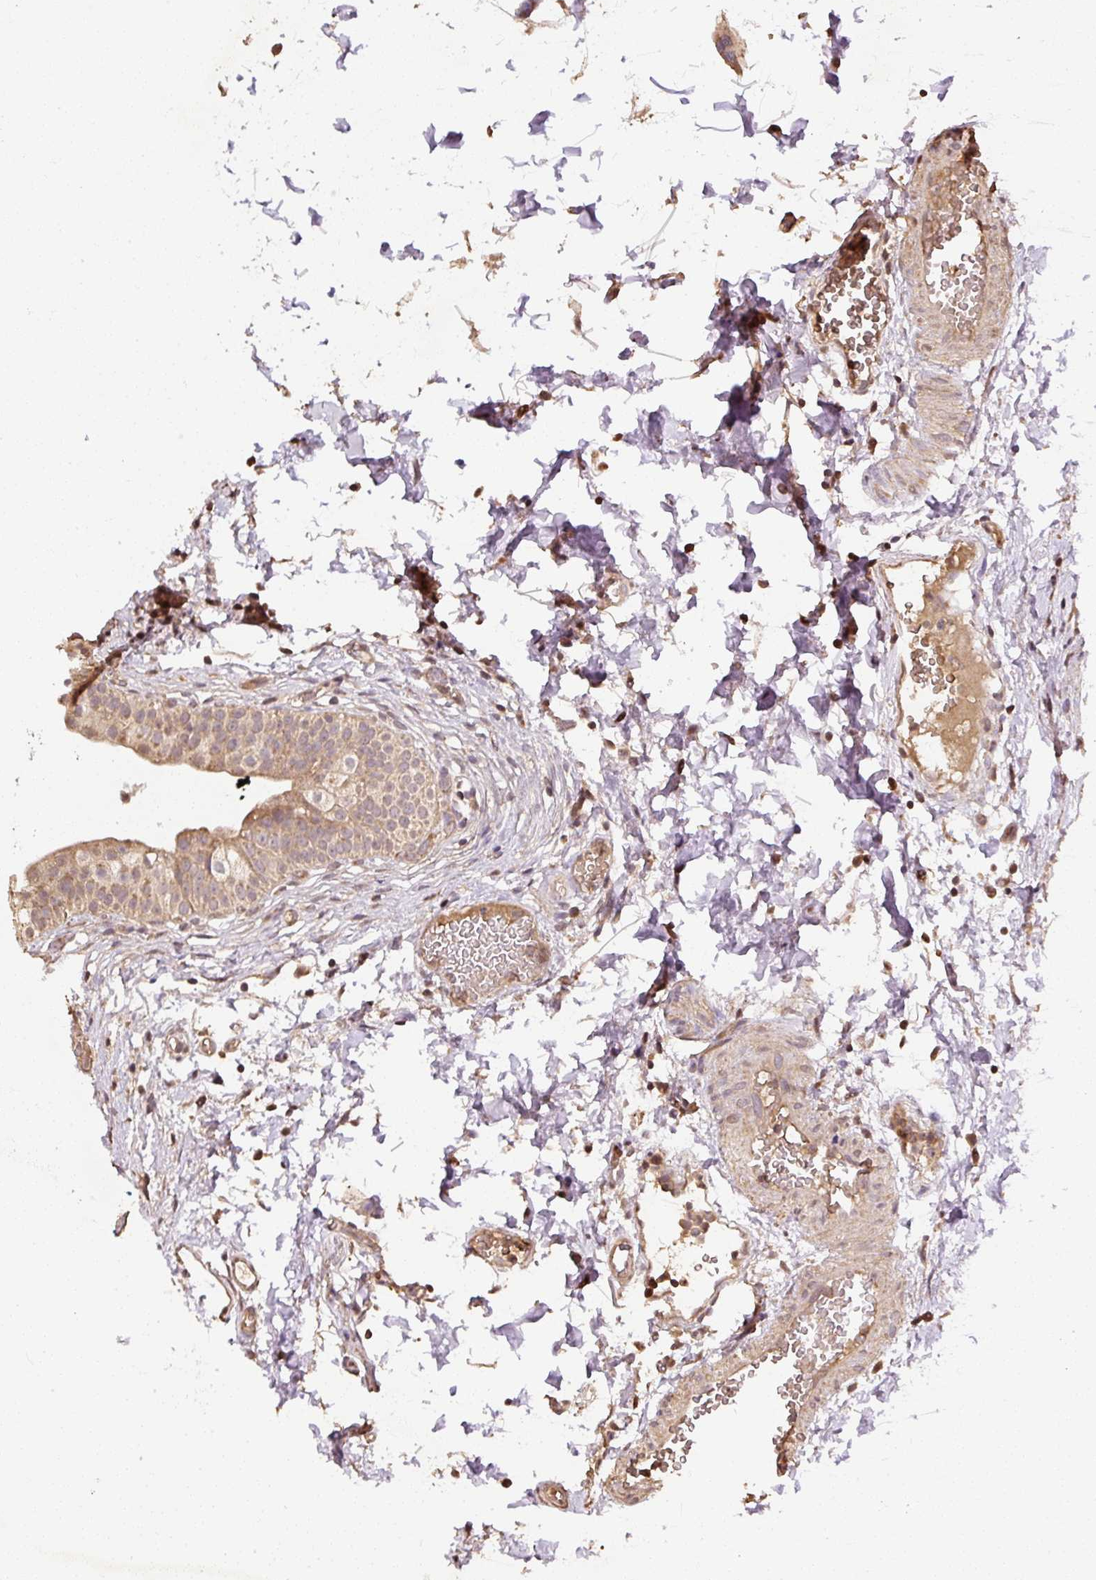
{"staining": {"intensity": "moderate", "quantity": ">75%", "location": "cytoplasmic/membranous"}, "tissue": "urinary bladder", "cell_type": "Urothelial cells", "image_type": "normal", "snomed": [{"axis": "morphology", "description": "Normal tissue, NOS"}, {"axis": "topography", "description": "Urinary bladder"}, {"axis": "topography", "description": "Peripheral nerve tissue"}], "caption": "A medium amount of moderate cytoplasmic/membranous positivity is identified in approximately >75% of urothelial cells in unremarkable urinary bladder. The staining is performed using DAB brown chromogen to label protein expression. The nuclei are counter-stained blue using hematoxylin.", "gene": "TMEM170B", "patient": {"sex": "male", "age": 55}}